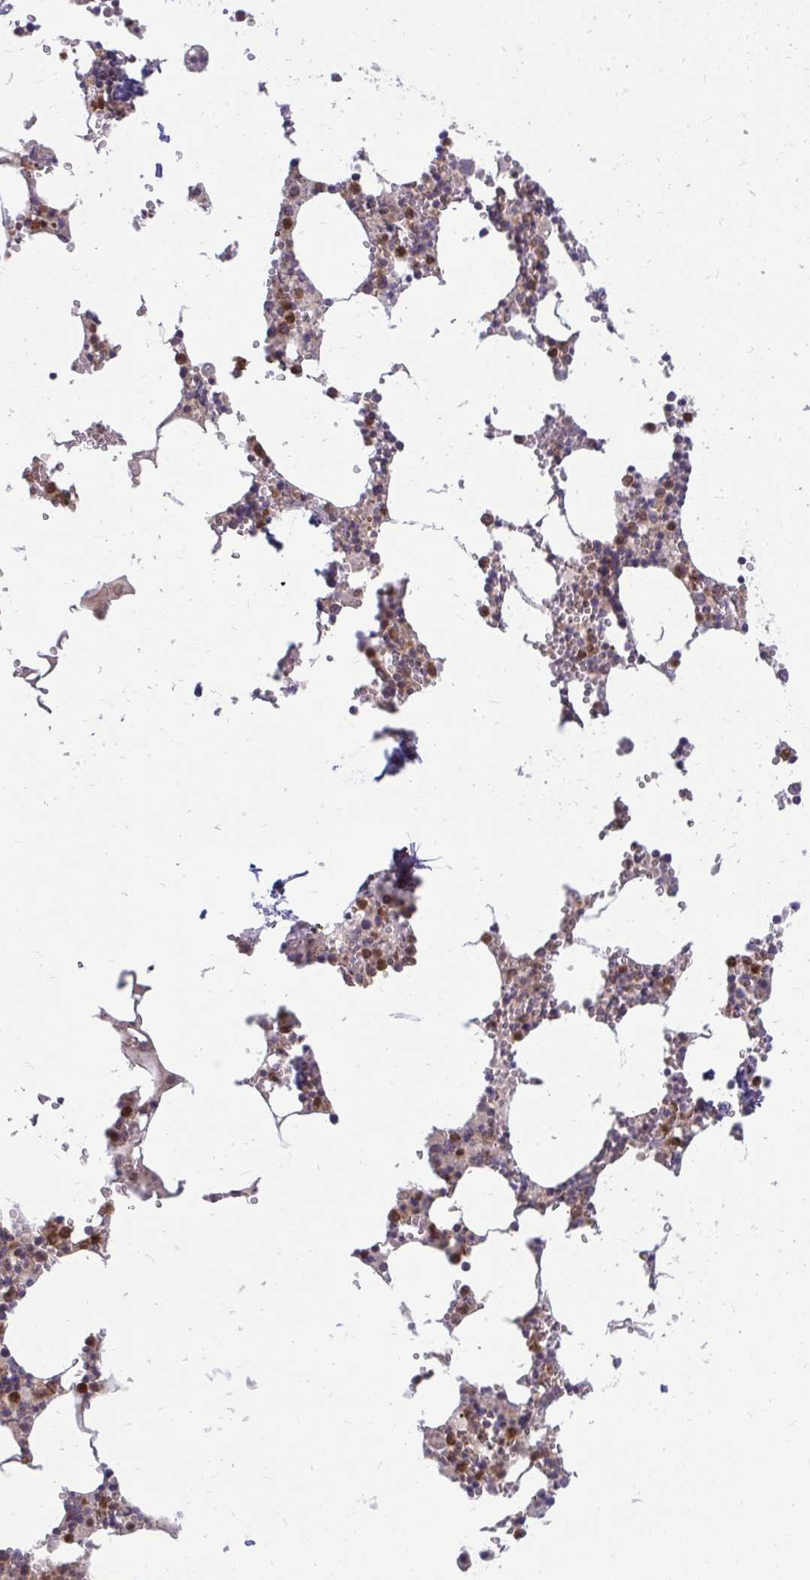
{"staining": {"intensity": "strong", "quantity": "25%-75%", "location": "cytoplasmic/membranous"}, "tissue": "bone marrow", "cell_type": "Hematopoietic cells", "image_type": "normal", "snomed": [{"axis": "morphology", "description": "Normal tissue, NOS"}, {"axis": "topography", "description": "Bone marrow"}], "caption": "The micrograph reveals immunohistochemical staining of benign bone marrow. There is strong cytoplasmic/membranous staining is present in about 25%-75% of hematopoietic cells.", "gene": "ASAP1", "patient": {"sex": "male", "age": 54}}